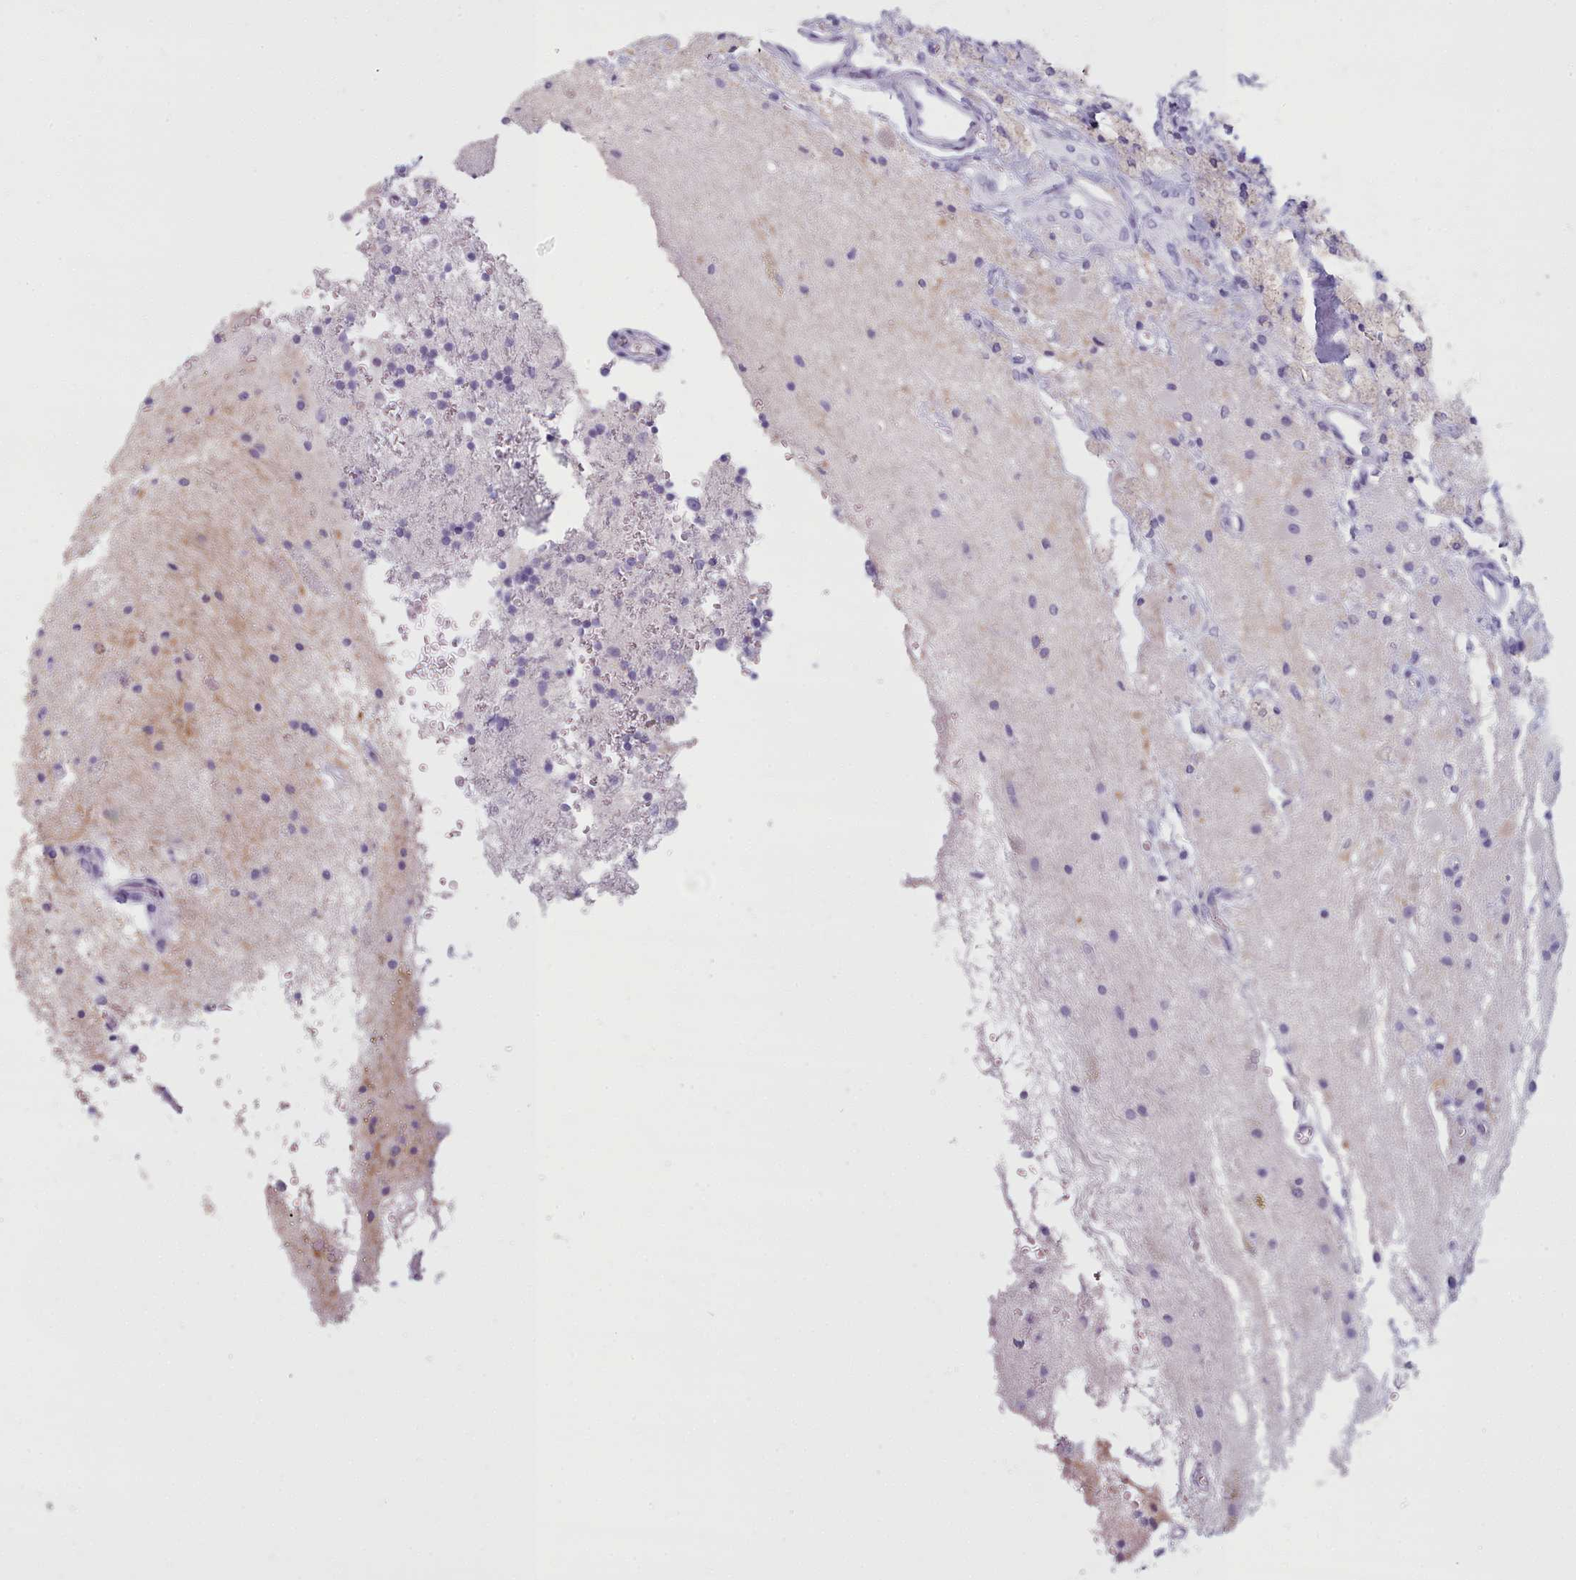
{"staining": {"intensity": "negative", "quantity": "none", "location": "none"}, "tissue": "glioma", "cell_type": "Tumor cells", "image_type": "cancer", "snomed": [{"axis": "morphology", "description": "Glioma, malignant, High grade"}, {"axis": "topography", "description": "Brain"}], "caption": "IHC of human glioma exhibits no expression in tumor cells.", "gene": "ZNF43", "patient": {"sex": "male", "age": 34}}